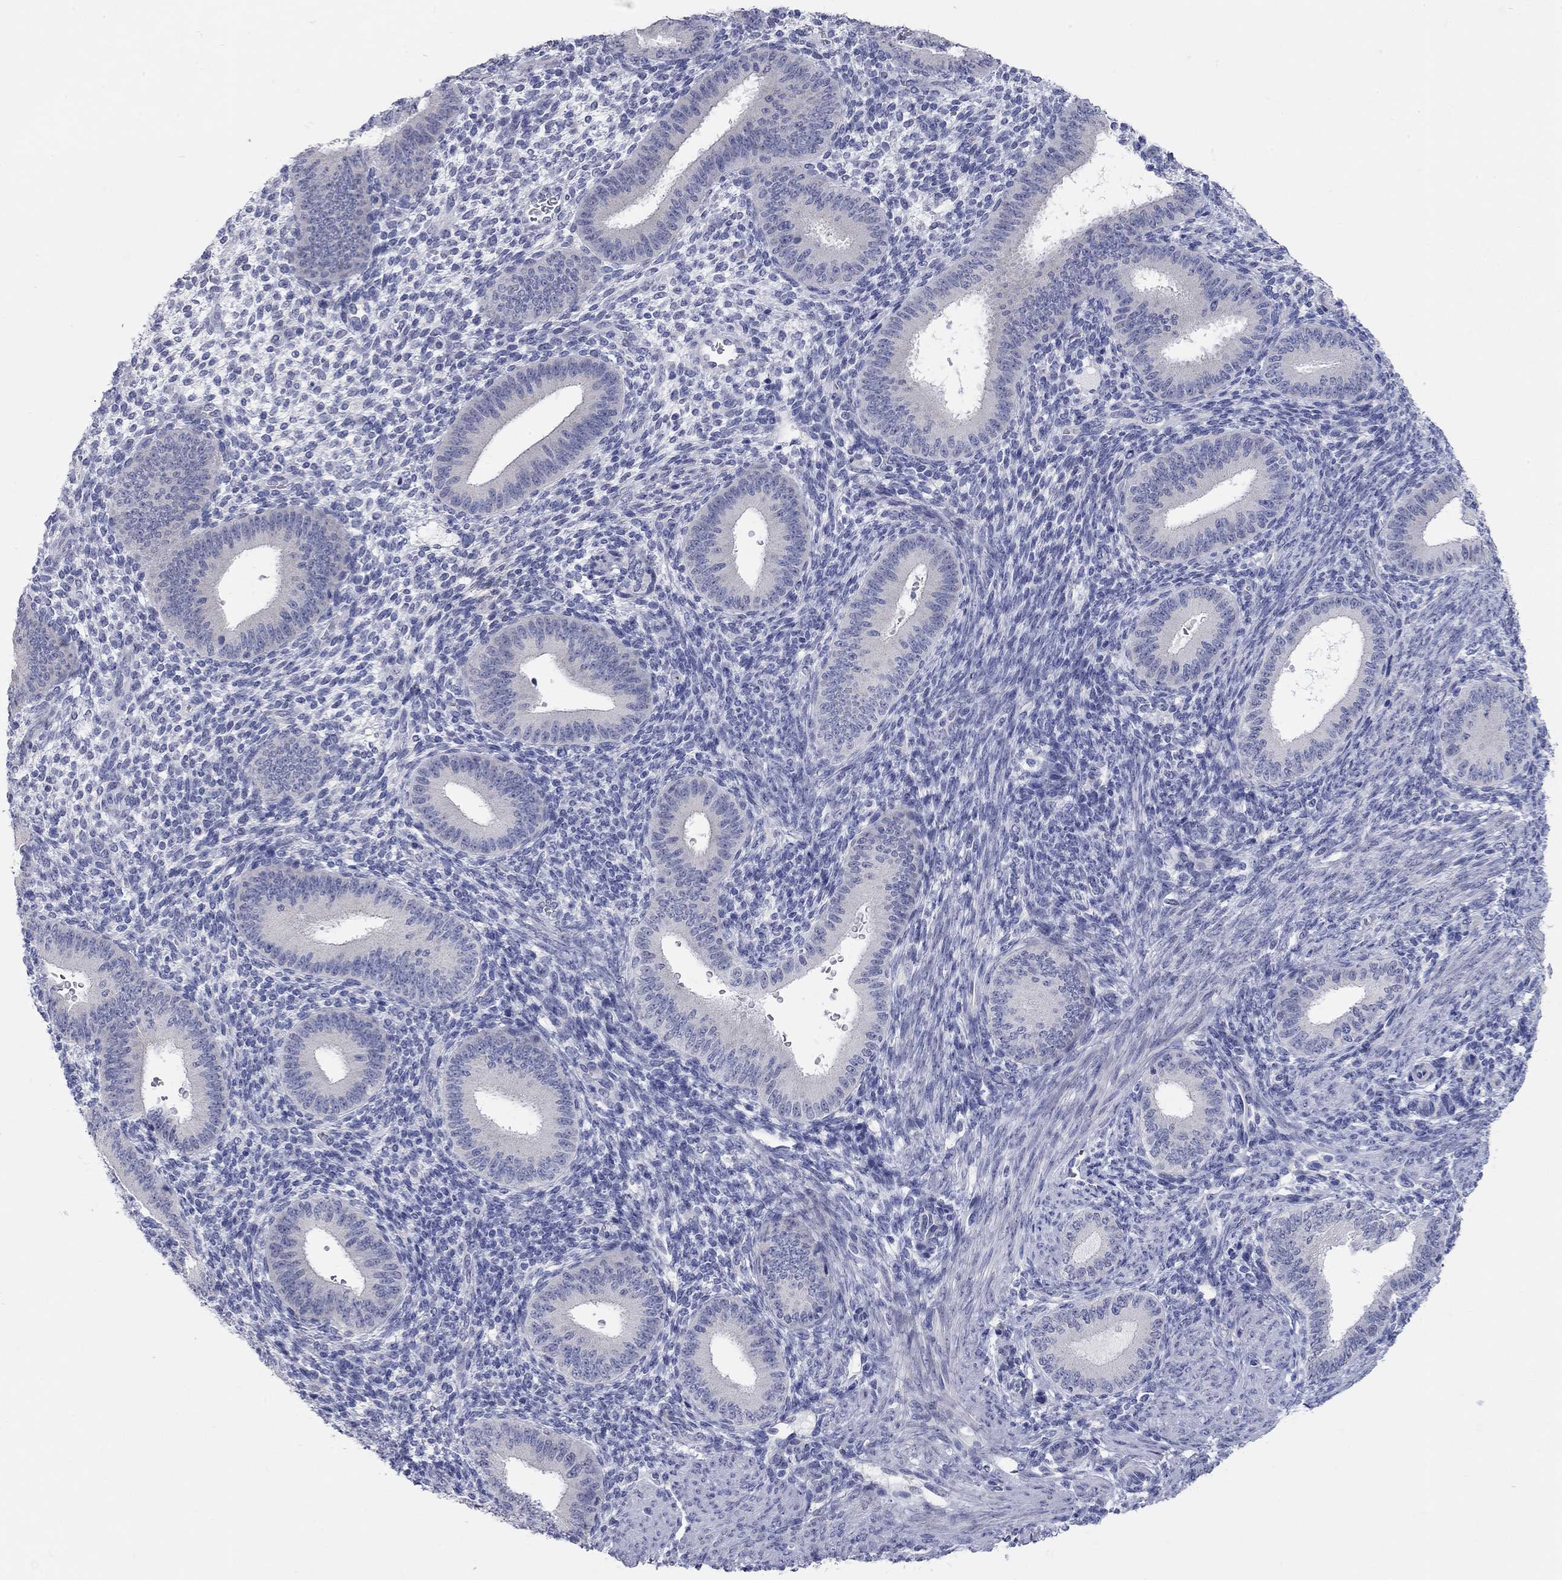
{"staining": {"intensity": "negative", "quantity": "none", "location": "none"}, "tissue": "endometrium", "cell_type": "Cells in endometrial stroma", "image_type": "normal", "snomed": [{"axis": "morphology", "description": "Normal tissue, NOS"}, {"axis": "topography", "description": "Endometrium"}], "caption": "The image shows no significant expression in cells in endometrial stroma of endometrium. The staining is performed using DAB (3,3'-diaminobenzidine) brown chromogen with nuclei counter-stained in using hematoxylin.", "gene": "WASF3", "patient": {"sex": "female", "age": 39}}